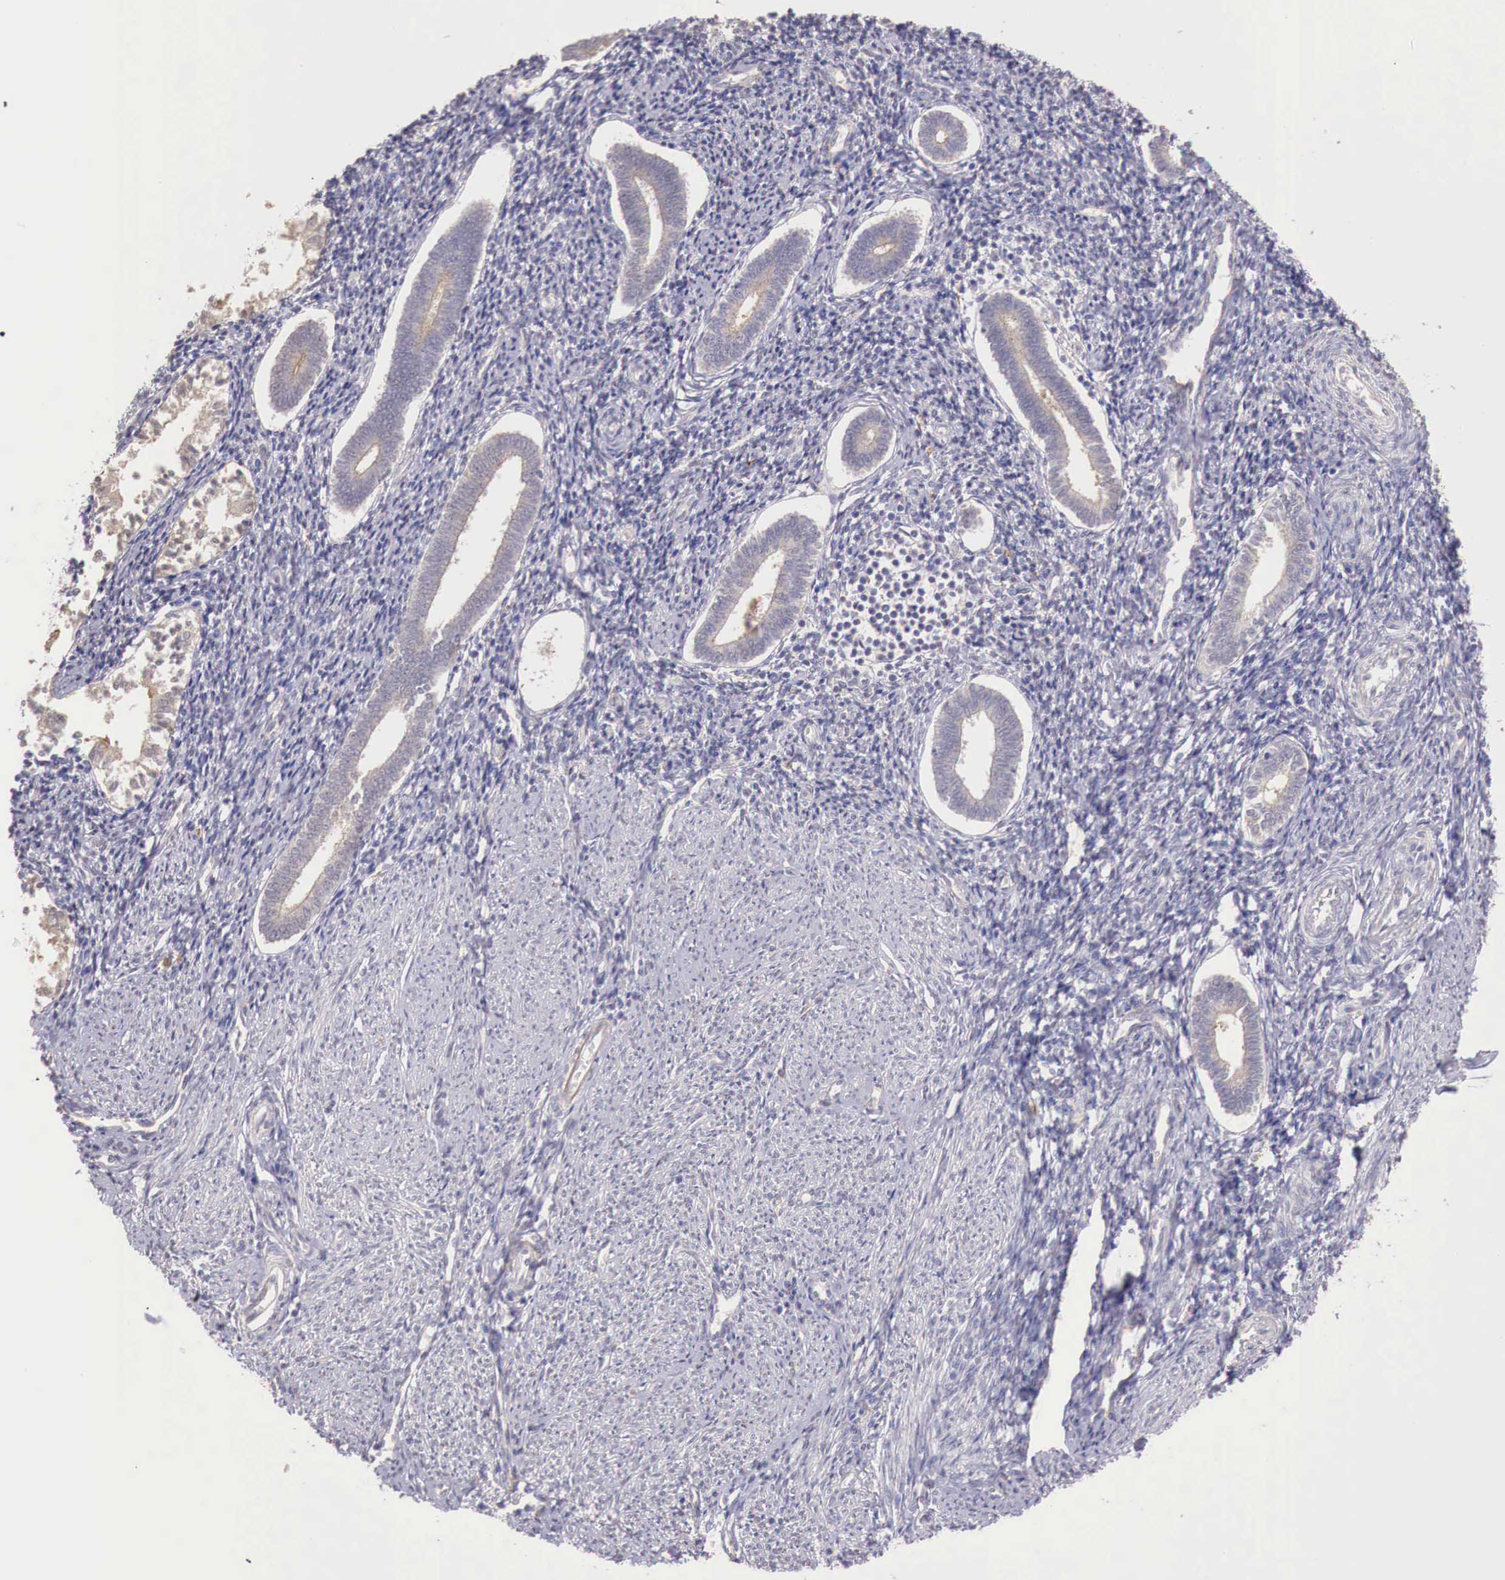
{"staining": {"intensity": "negative", "quantity": "none", "location": "none"}, "tissue": "endometrium", "cell_type": "Cells in endometrial stroma", "image_type": "normal", "snomed": [{"axis": "morphology", "description": "Normal tissue, NOS"}, {"axis": "topography", "description": "Endometrium"}], "caption": "Cells in endometrial stroma show no significant positivity in normal endometrium. The staining is performed using DAB brown chromogen with nuclei counter-stained in using hematoxylin.", "gene": "CHRDL1", "patient": {"sex": "female", "age": 52}}